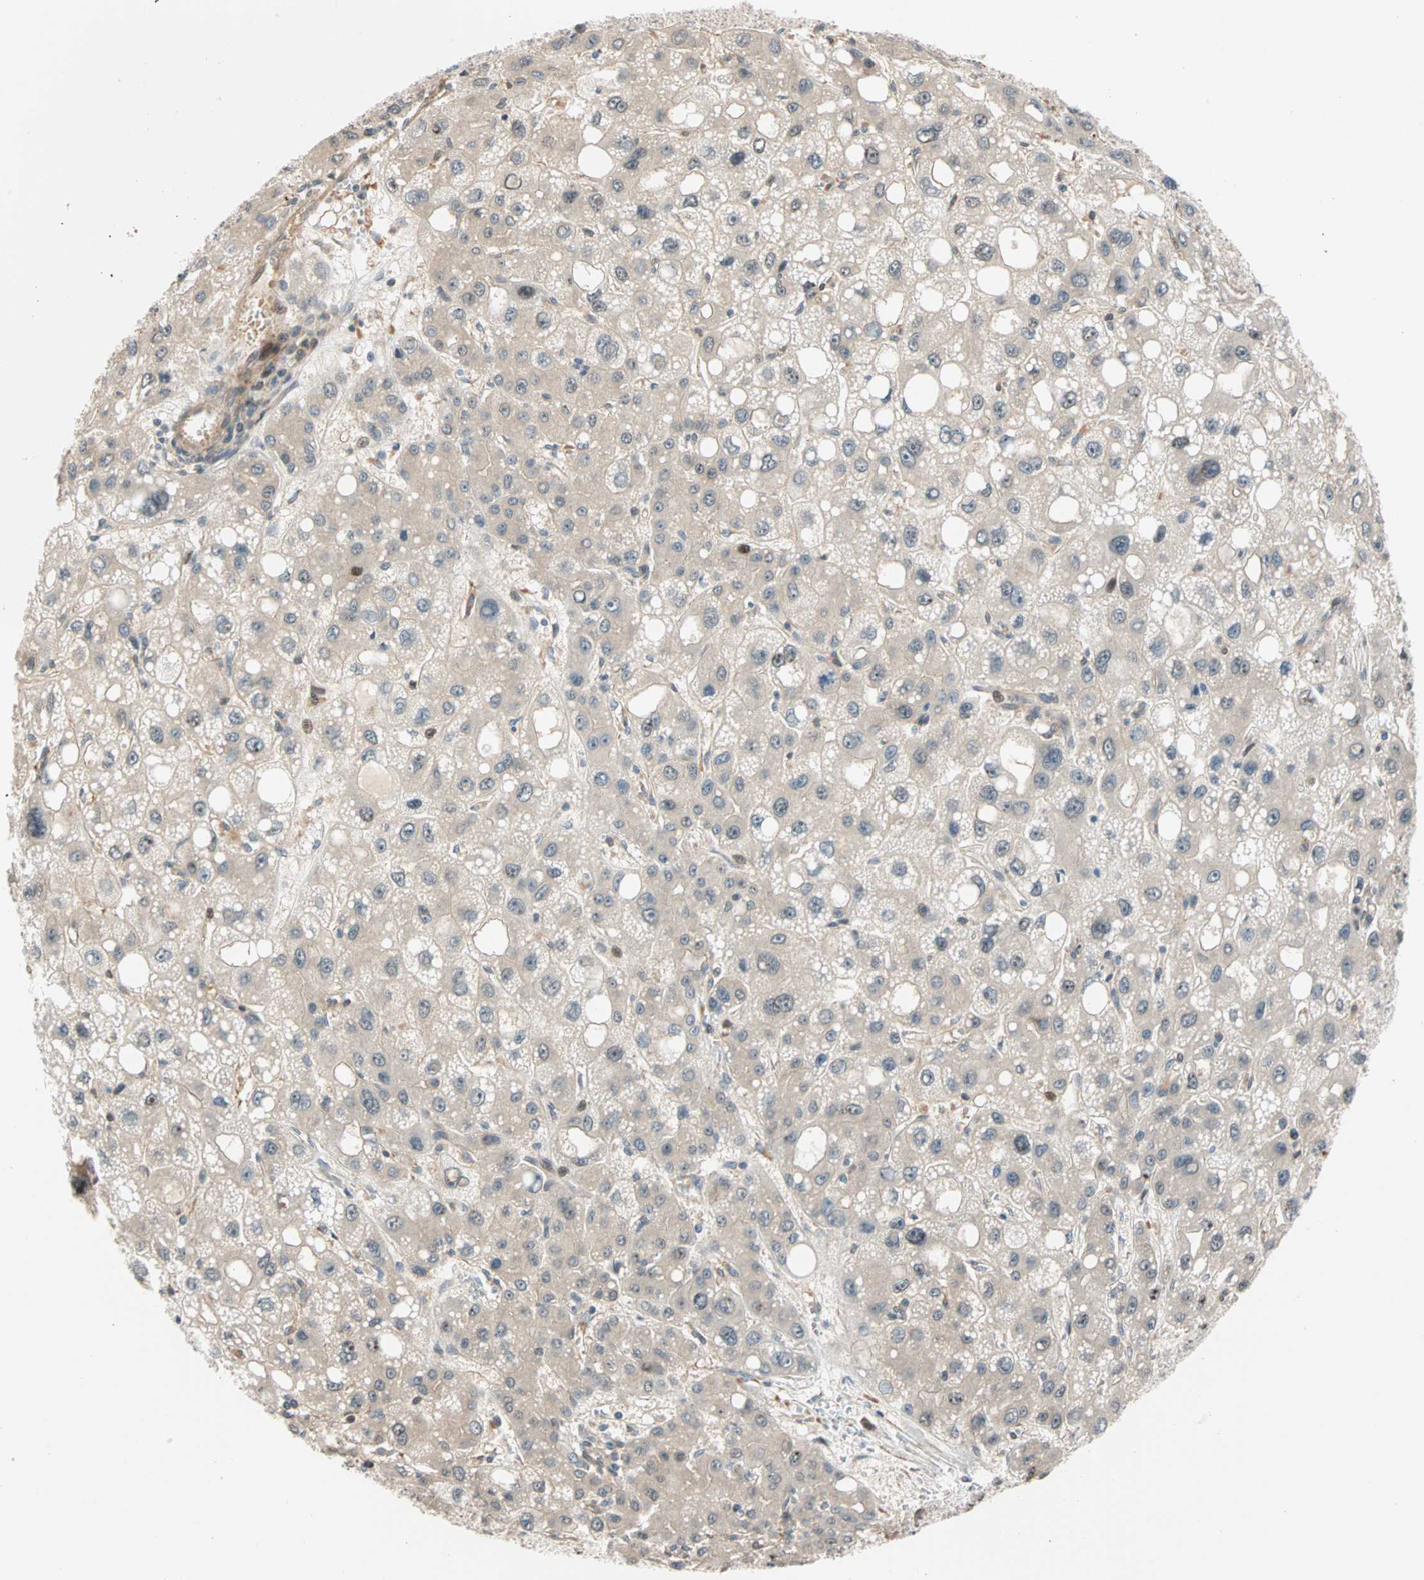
{"staining": {"intensity": "weak", "quantity": "25%-75%", "location": "cytoplasmic/membranous"}, "tissue": "liver cancer", "cell_type": "Tumor cells", "image_type": "cancer", "snomed": [{"axis": "morphology", "description": "Carcinoma, Hepatocellular, NOS"}, {"axis": "topography", "description": "Liver"}], "caption": "Protein staining of liver cancer (hepatocellular carcinoma) tissue demonstrates weak cytoplasmic/membranous staining in about 25%-75% of tumor cells.", "gene": "HECW1", "patient": {"sex": "male", "age": 55}}